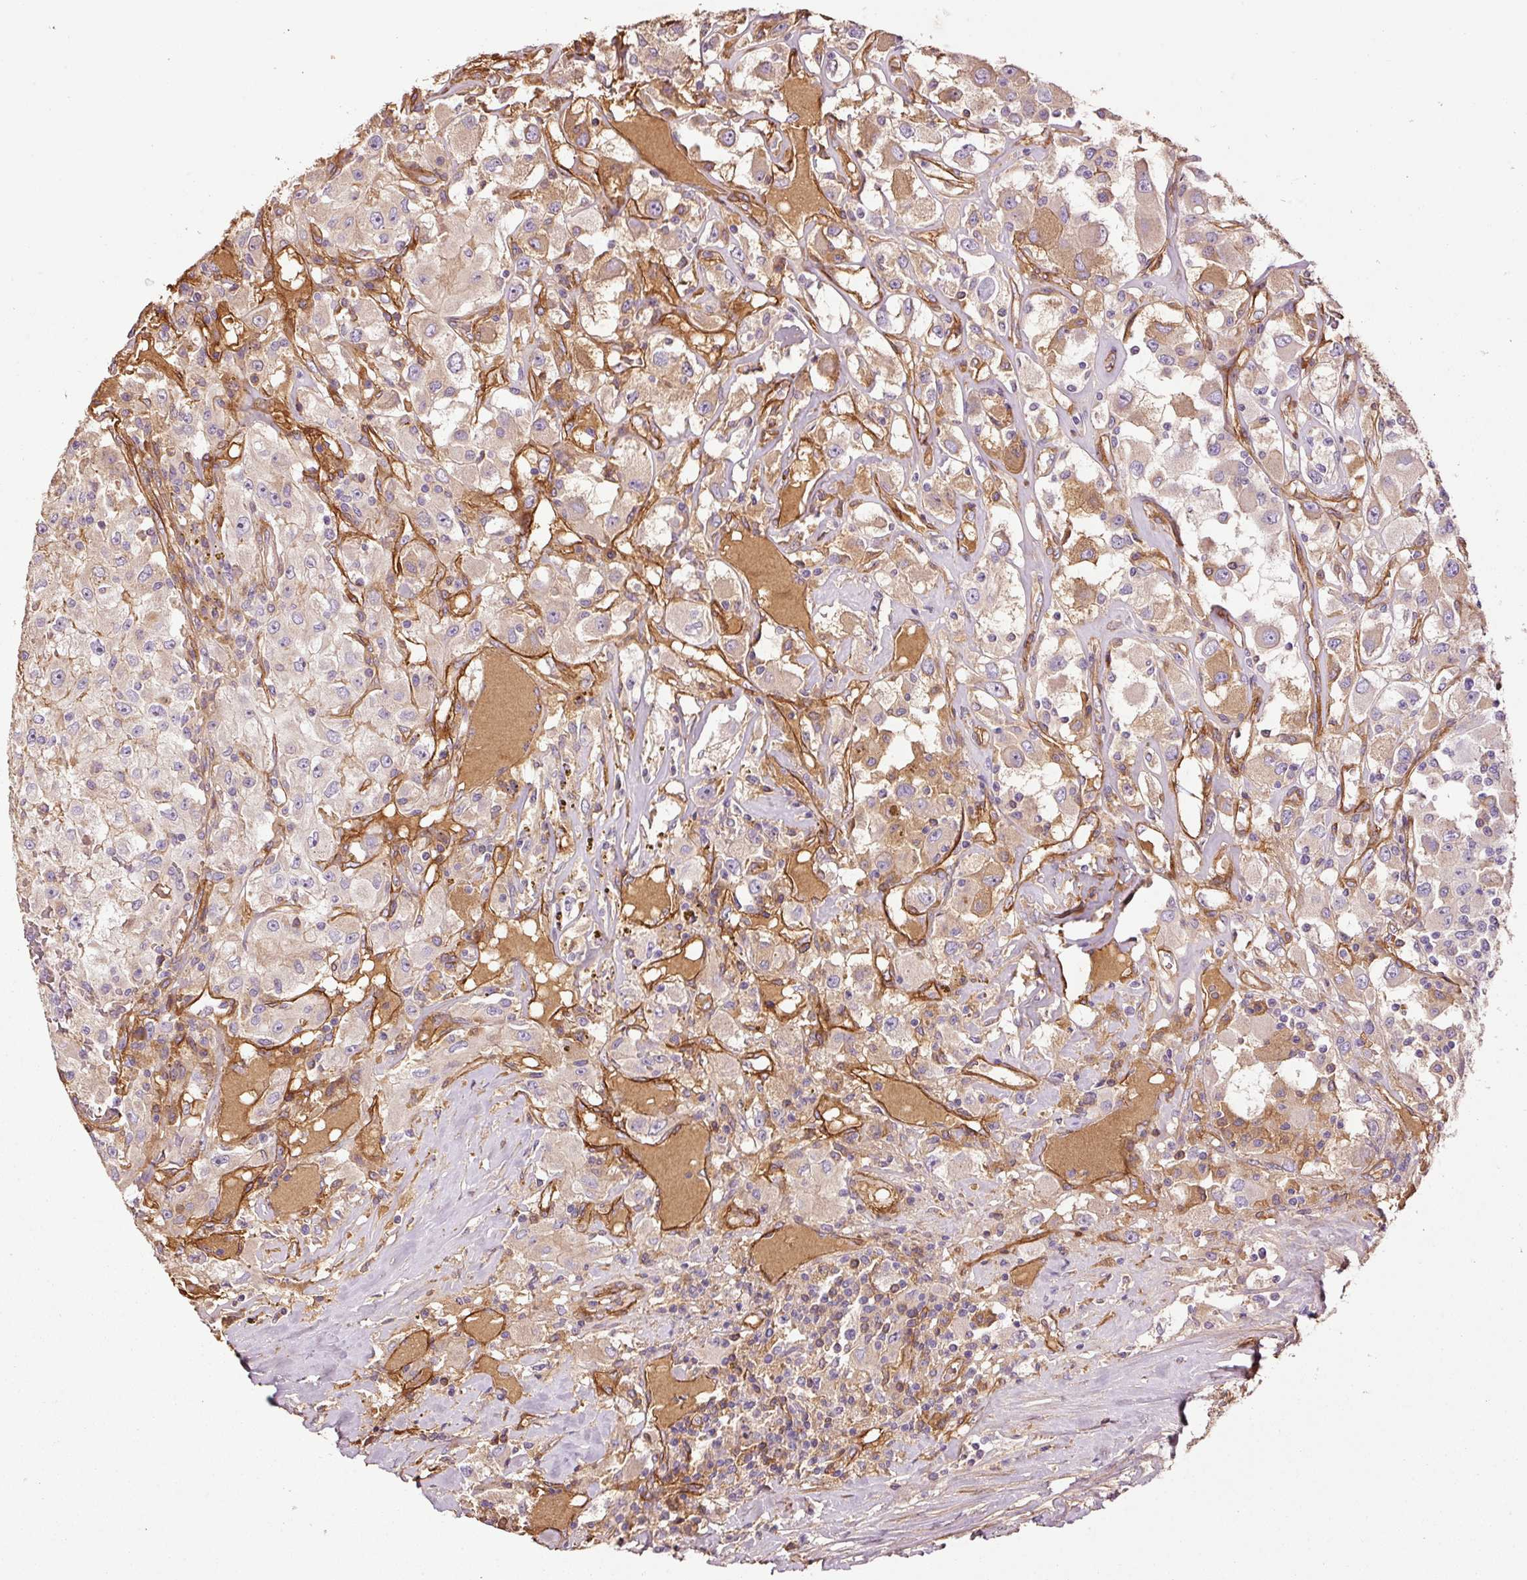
{"staining": {"intensity": "moderate", "quantity": "<25%", "location": "cytoplasmic/membranous"}, "tissue": "renal cancer", "cell_type": "Tumor cells", "image_type": "cancer", "snomed": [{"axis": "morphology", "description": "Adenocarcinoma, NOS"}, {"axis": "topography", "description": "Kidney"}], "caption": "This is a micrograph of IHC staining of renal cancer (adenocarcinoma), which shows moderate expression in the cytoplasmic/membranous of tumor cells.", "gene": "NID2", "patient": {"sex": "female", "age": 67}}